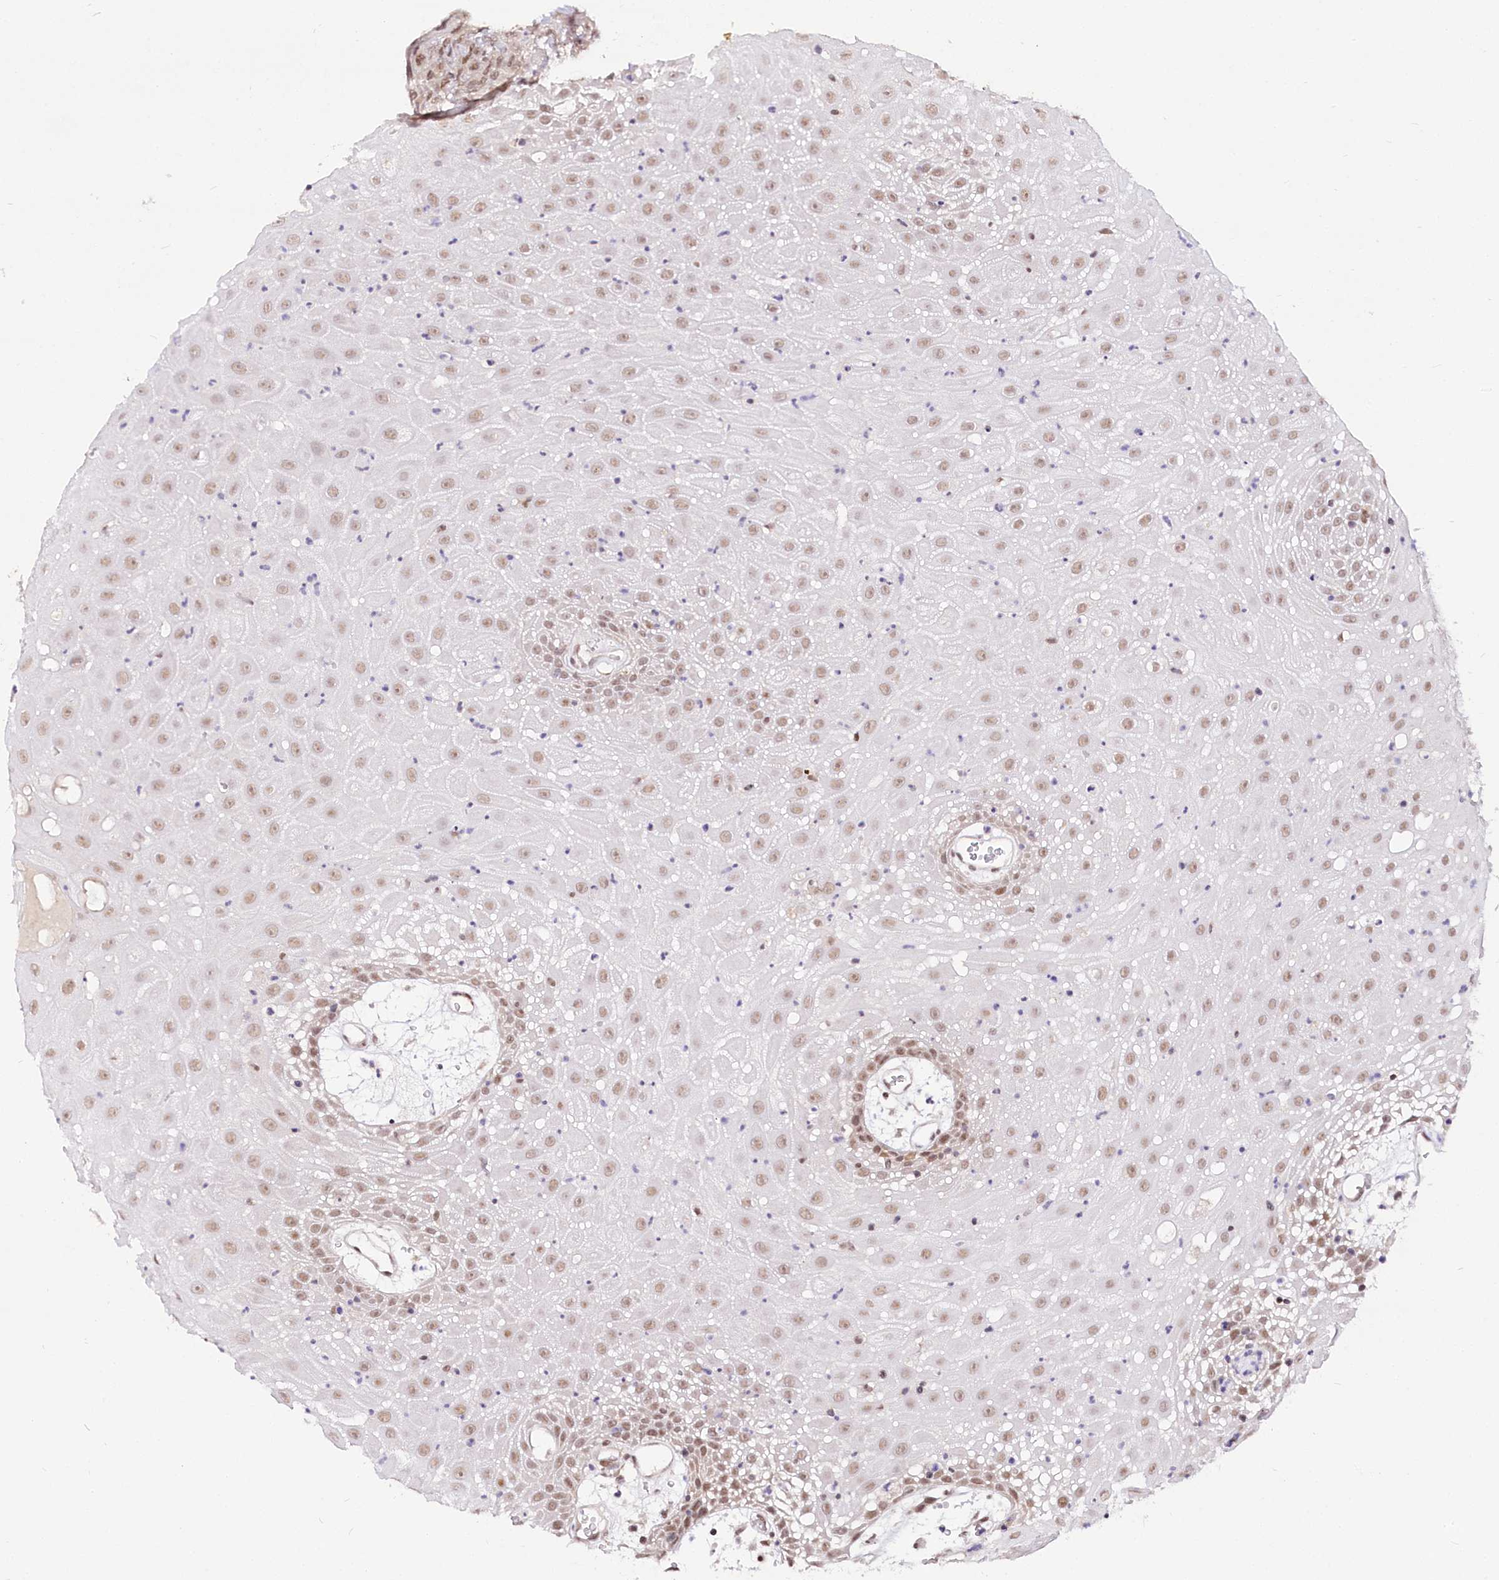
{"staining": {"intensity": "strong", "quantity": "25%-75%", "location": "nuclear"}, "tissue": "oral mucosa", "cell_type": "Squamous epithelial cells", "image_type": "normal", "snomed": [{"axis": "morphology", "description": "Normal tissue, NOS"}, {"axis": "topography", "description": "Skeletal muscle"}, {"axis": "topography", "description": "Oral tissue"}, {"axis": "topography", "description": "Salivary gland"}, {"axis": "topography", "description": "Peripheral nerve tissue"}], "caption": "A micrograph showing strong nuclear positivity in about 25%-75% of squamous epithelial cells in unremarkable oral mucosa, as visualized by brown immunohistochemical staining.", "gene": "POLA2", "patient": {"sex": "male", "age": 54}}